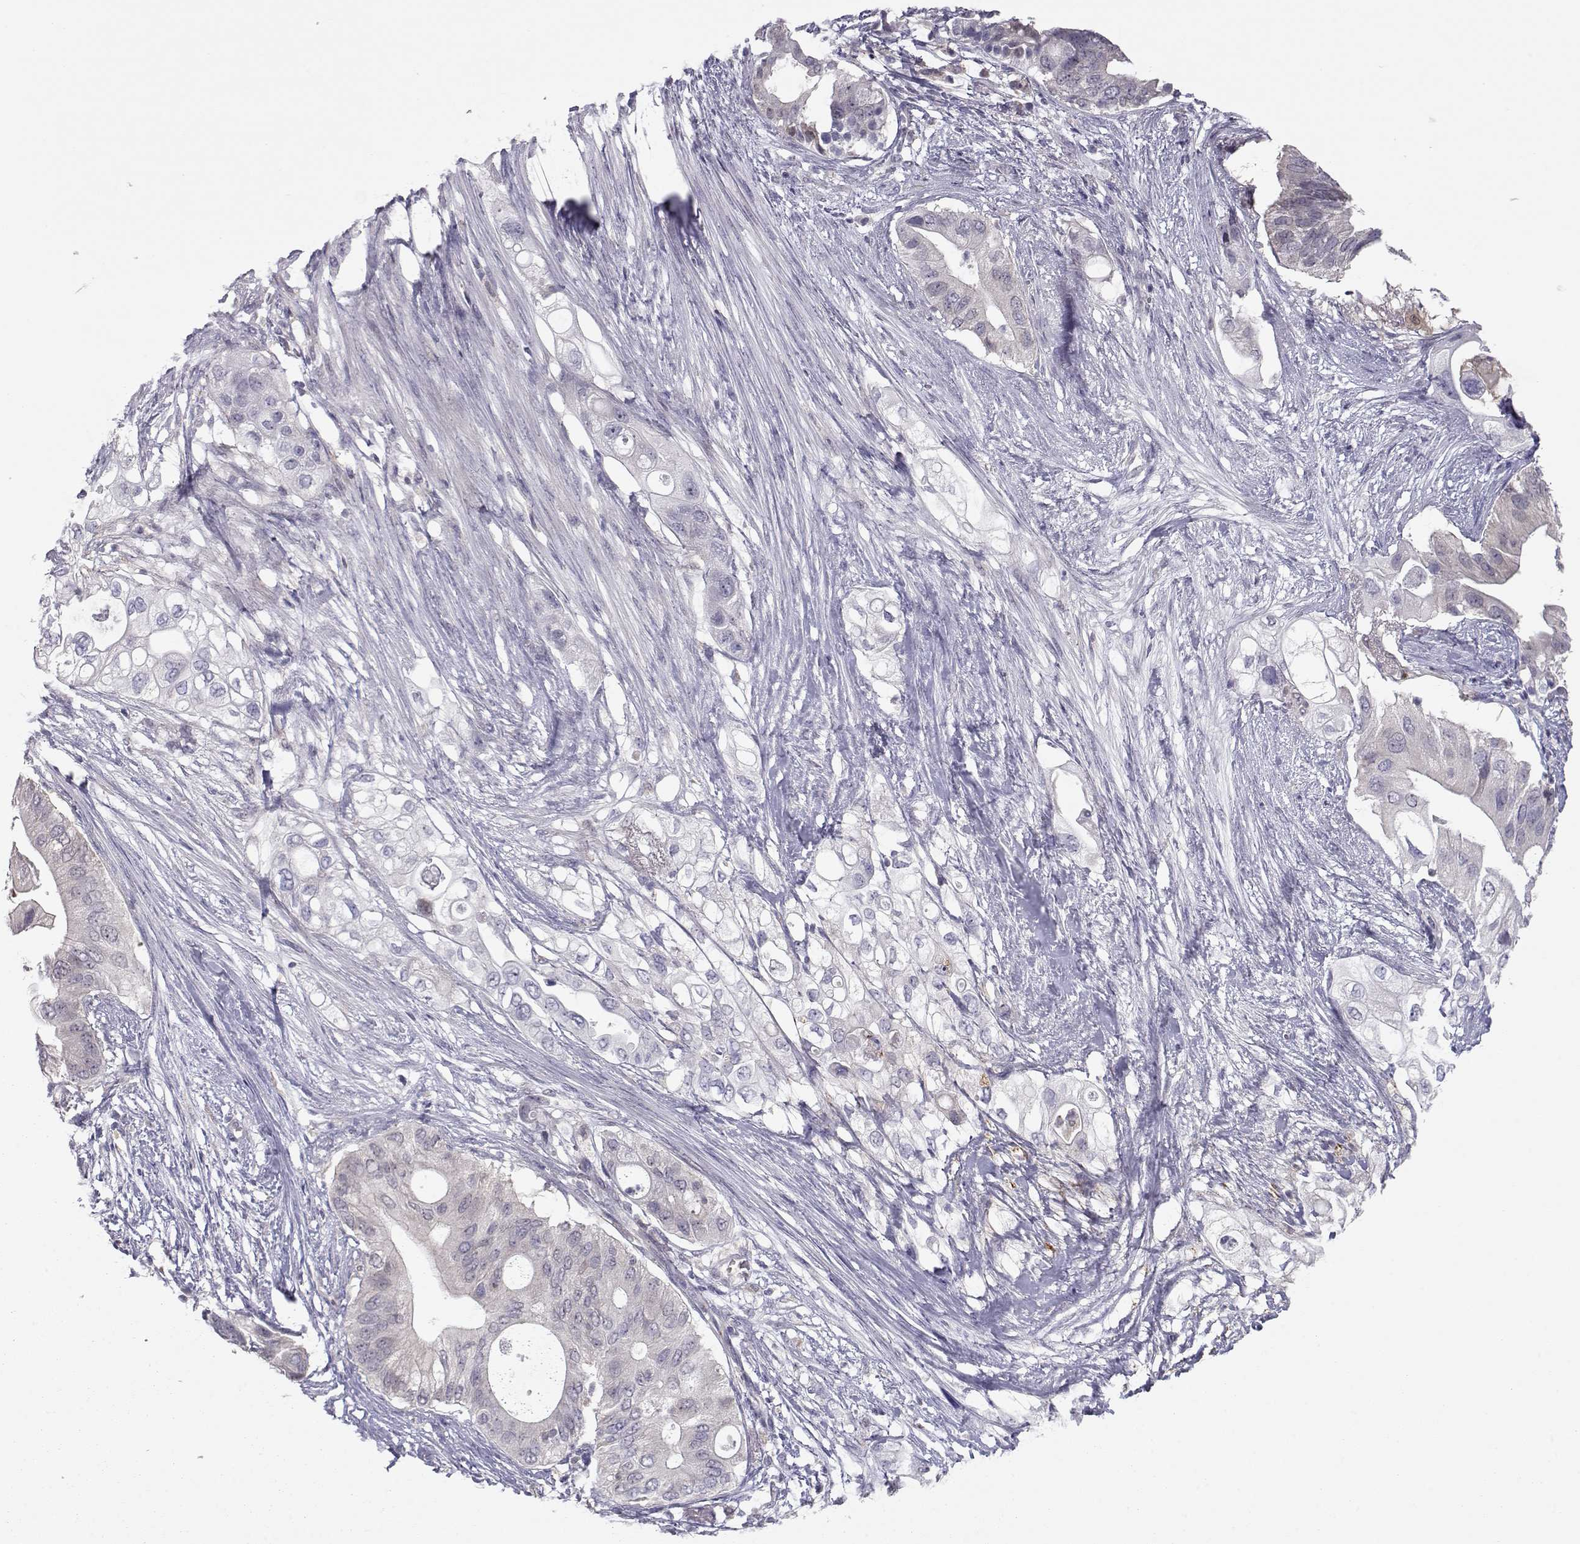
{"staining": {"intensity": "negative", "quantity": "none", "location": "none"}, "tissue": "pancreatic cancer", "cell_type": "Tumor cells", "image_type": "cancer", "snomed": [{"axis": "morphology", "description": "Adenocarcinoma, NOS"}, {"axis": "topography", "description": "Pancreas"}], "caption": "This photomicrograph is of pancreatic cancer stained with IHC to label a protein in brown with the nuclei are counter-stained blue. There is no staining in tumor cells.", "gene": "NPVF", "patient": {"sex": "female", "age": 72}}